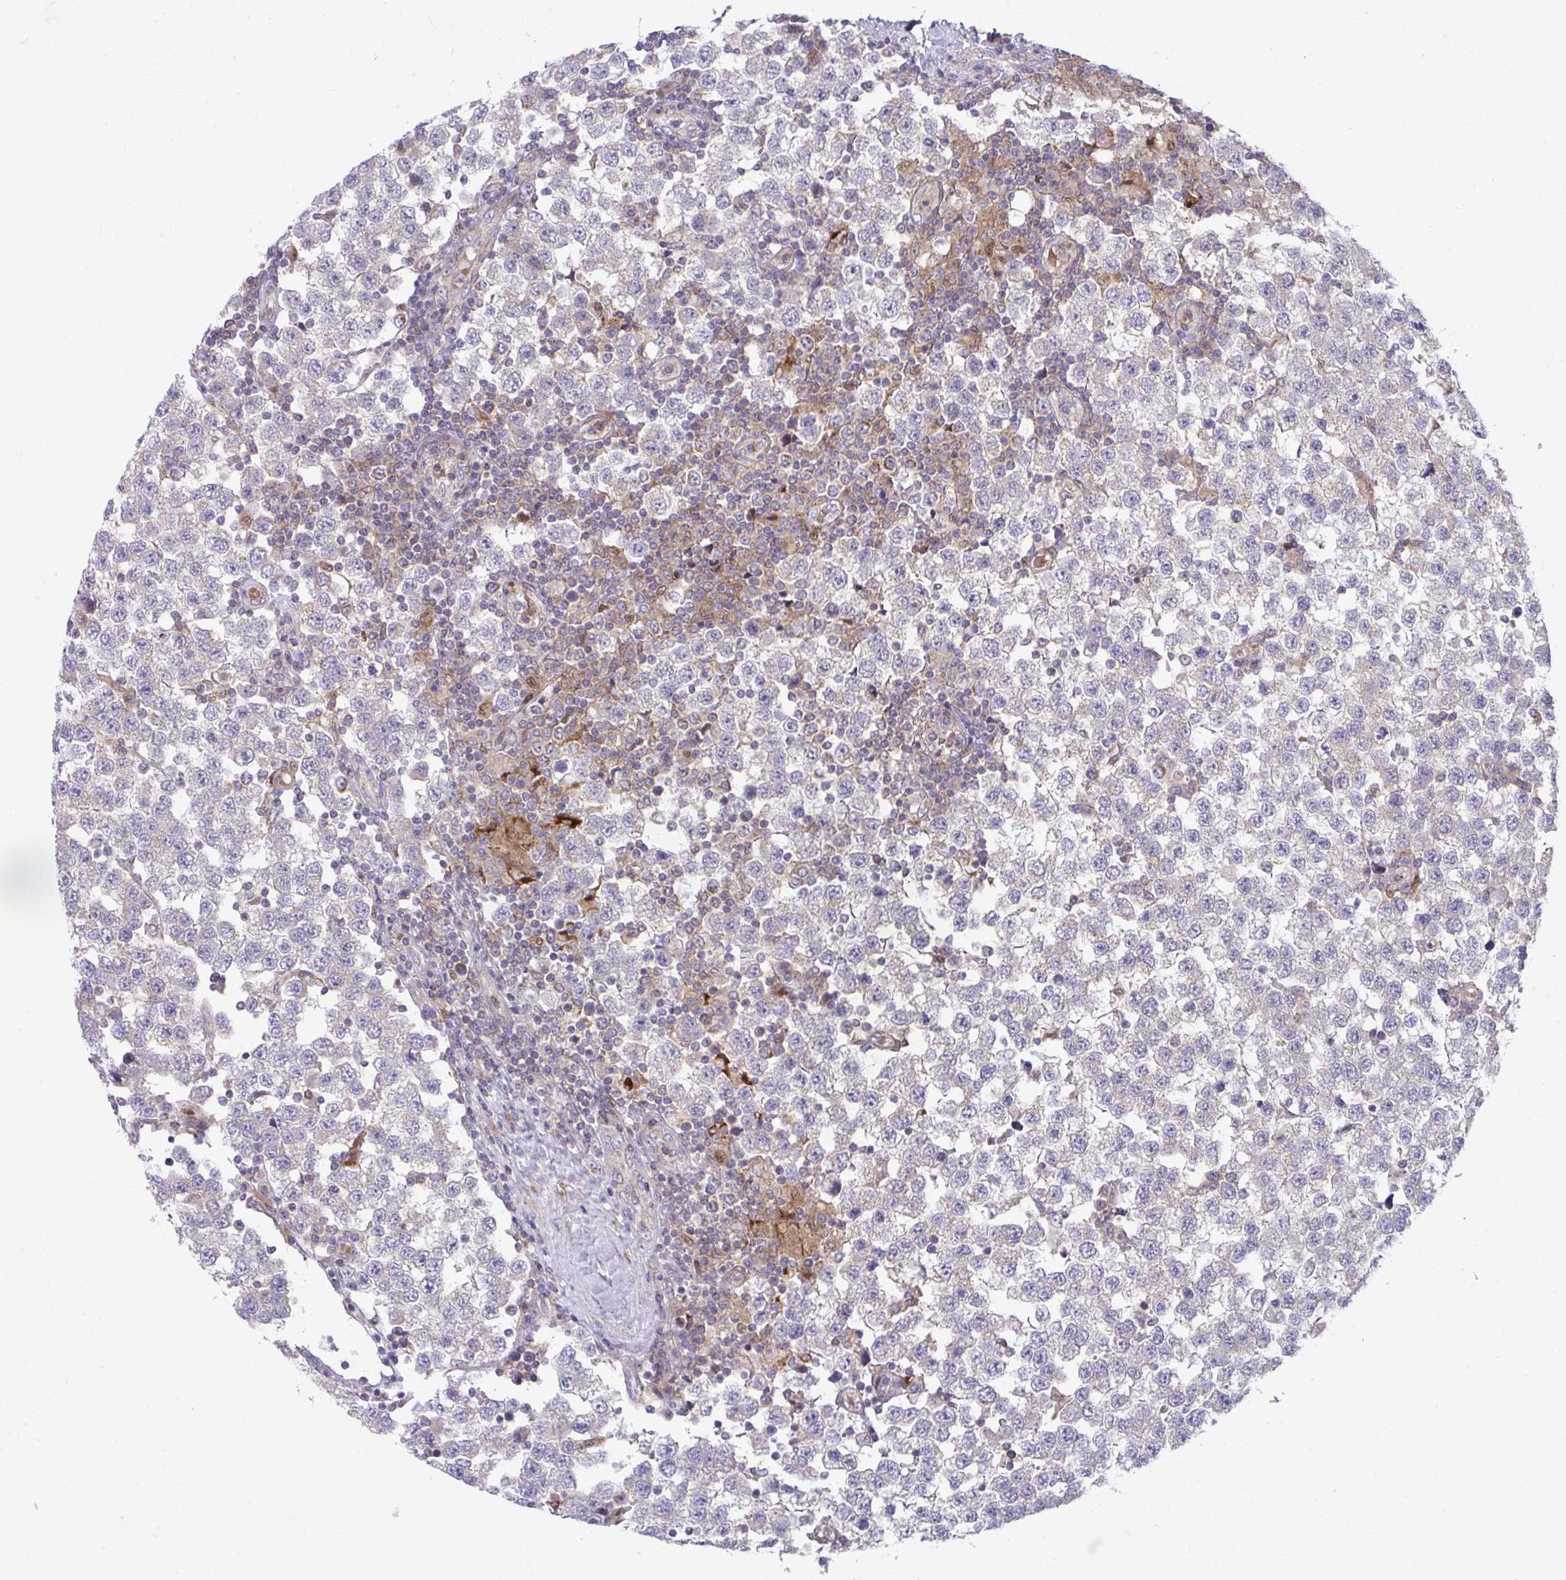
{"staining": {"intensity": "negative", "quantity": "none", "location": "none"}, "tissue": "testis cancer", "cell_type": "Tumor cells", "image_type": "cancer", "snomed": [{"axis": "morphology", "description": "Seminoma, NOS"}, {"axis": "topography", "description": "Testis"}], "caption": "The micrograph shows no significant staining in tumor cells of testis cancer. (Stains: DAB (3,3'-diaminobenzidine) immunohistochemistry (IHC) with hematoxylin counter stain, Microscopy: brightfield microscopy at high magnification).", "gene": "C16orf54", "patient": {"sex": "male", "age": 34}}